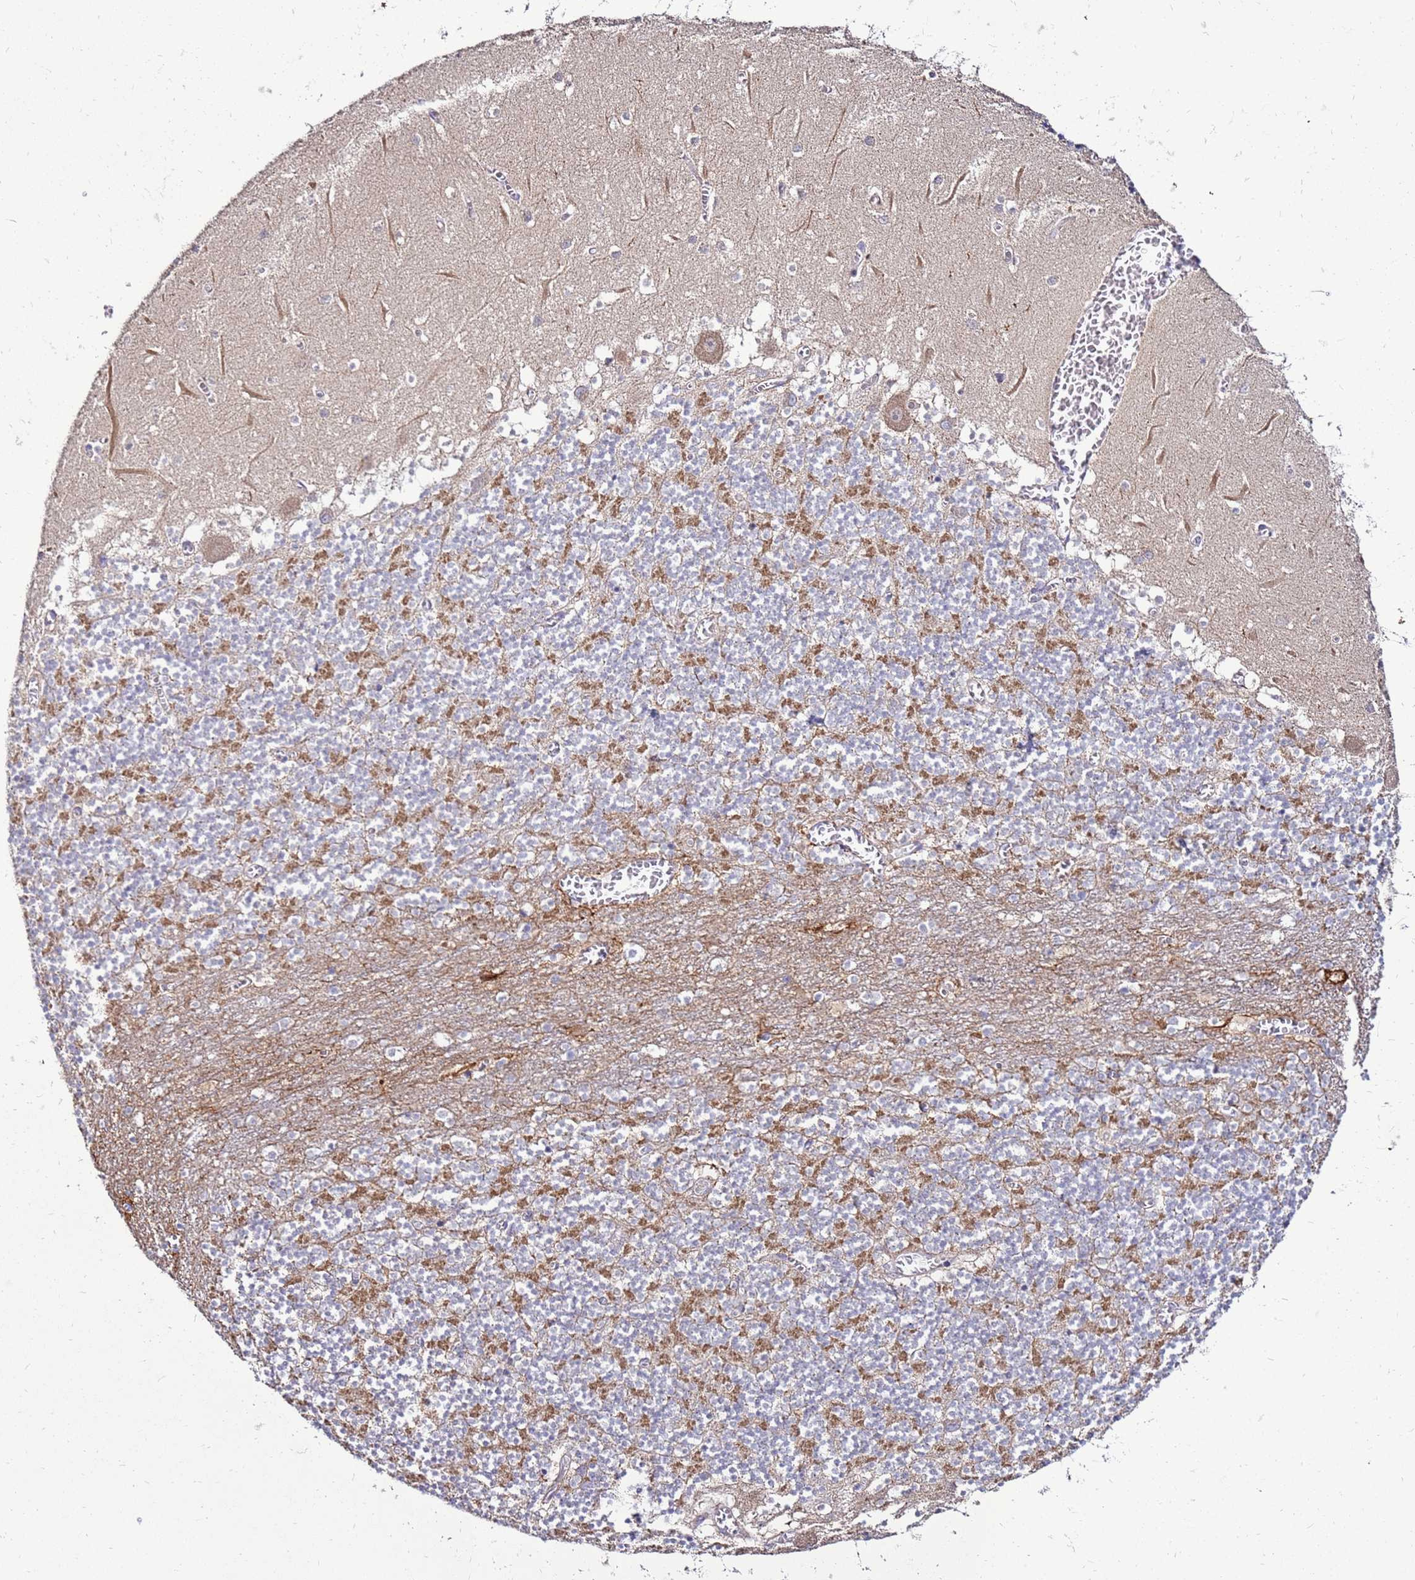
{"staining": {"intensity": "moderate", "quantity": "25%-75%", "location": "cytoplasmic/membranous"}, "tissue": "cerebellum", "cell_type": "Cells in granular layer", "image_type": "normal", "snomed": [{"axis": "morphology", "description": "Normal tissue, NOS"}, {"axis": "topography", "description": "Cerebellum"}], "caption": "Cells in granular layer demonstrate medium levels of moderate cytoplasmic/membranous expression in about 25%-75% of cells in benign human cerebellum. The protein is stained brown, and the nuclei are stained in blue (DAB (3,3'-diaminobenzidine) IHC with brightfield microscopy, high magnification).", "gene": "TRAPPC4", "patient": {"sex": "female", "age": 28}}